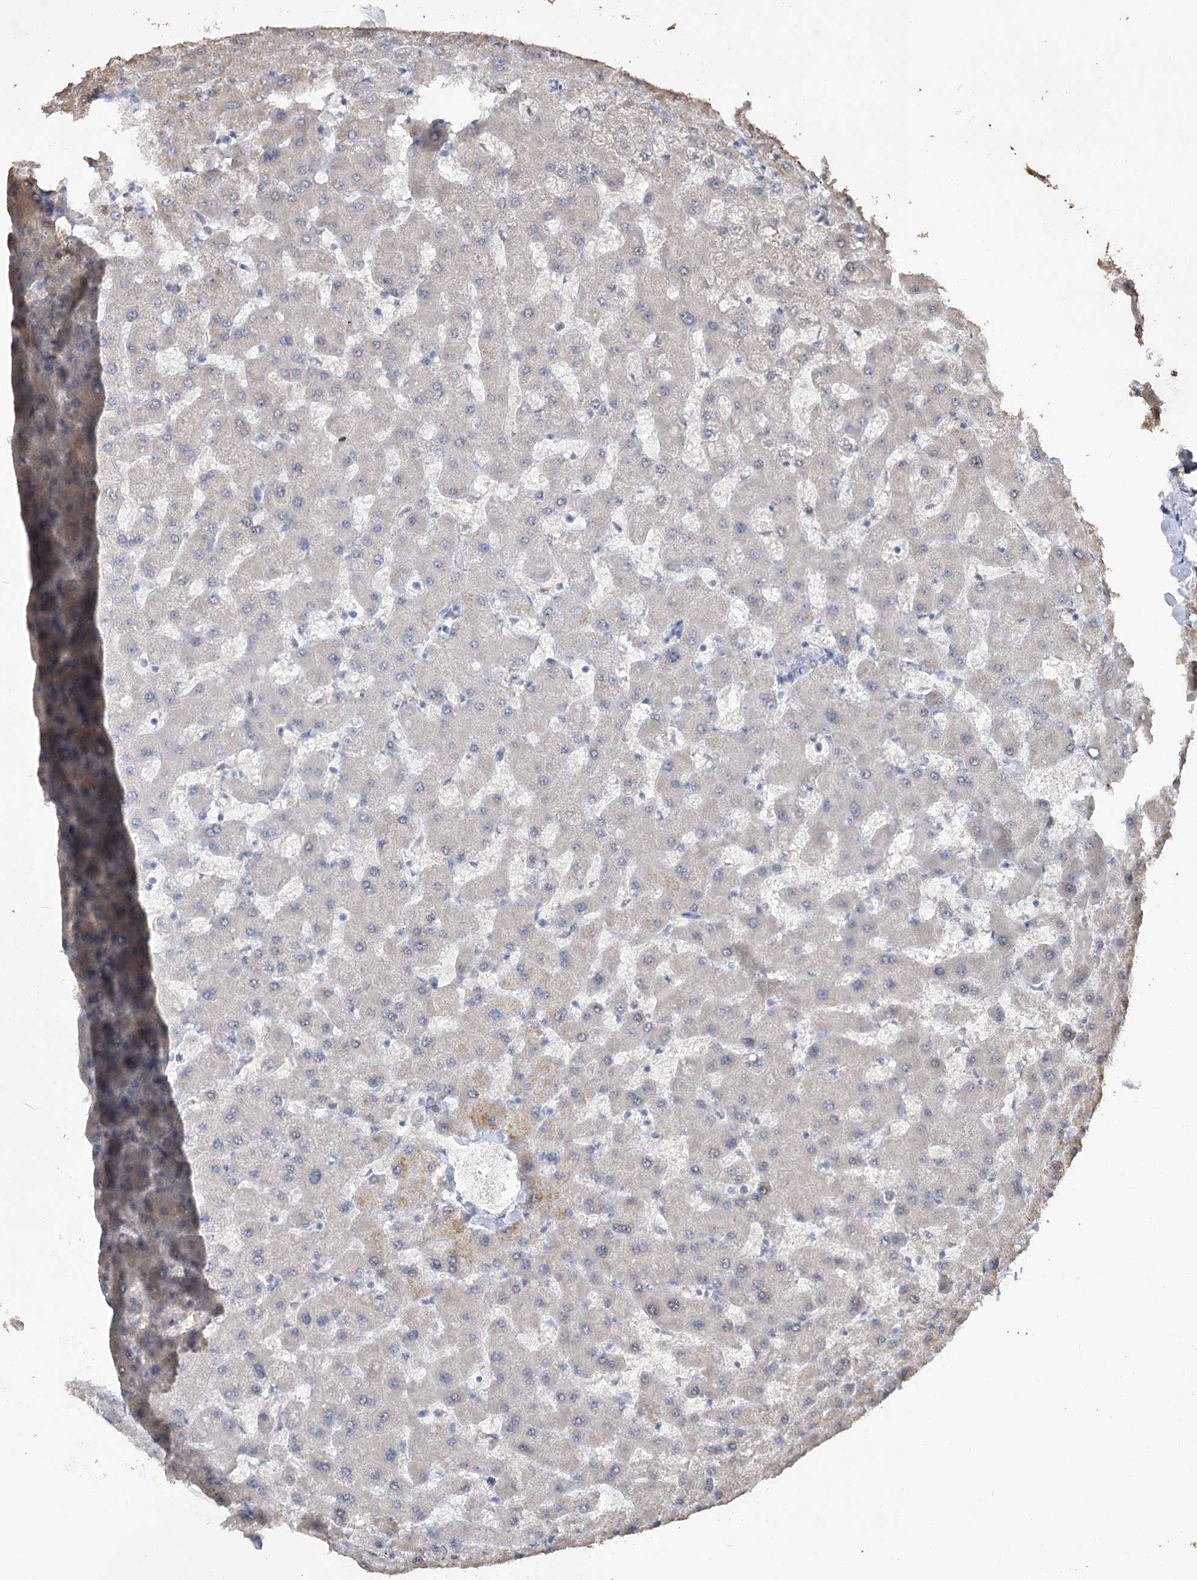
{"staining": {"intensity": "negative", "quantity": "none", "location": "none"}, "tissue": "liver", "cell_type": "Cholangiocytes", "image_type": "normal", "snomed": [{"axis": "morphology", "description": "Normal tissue, NOS"}, {"axis": "topography", "description": "Liver"}], "caption": "Immunohistochemistry histopathology image of benign liver stained for a protein (brown), which shows no staining in cholangiocytes. (DAB (3,3'-diaminobenzidine) immunohistochemistry, high magnification).", "gene": "RUFY4", "patient": {"sex": "female", "age": 63}}